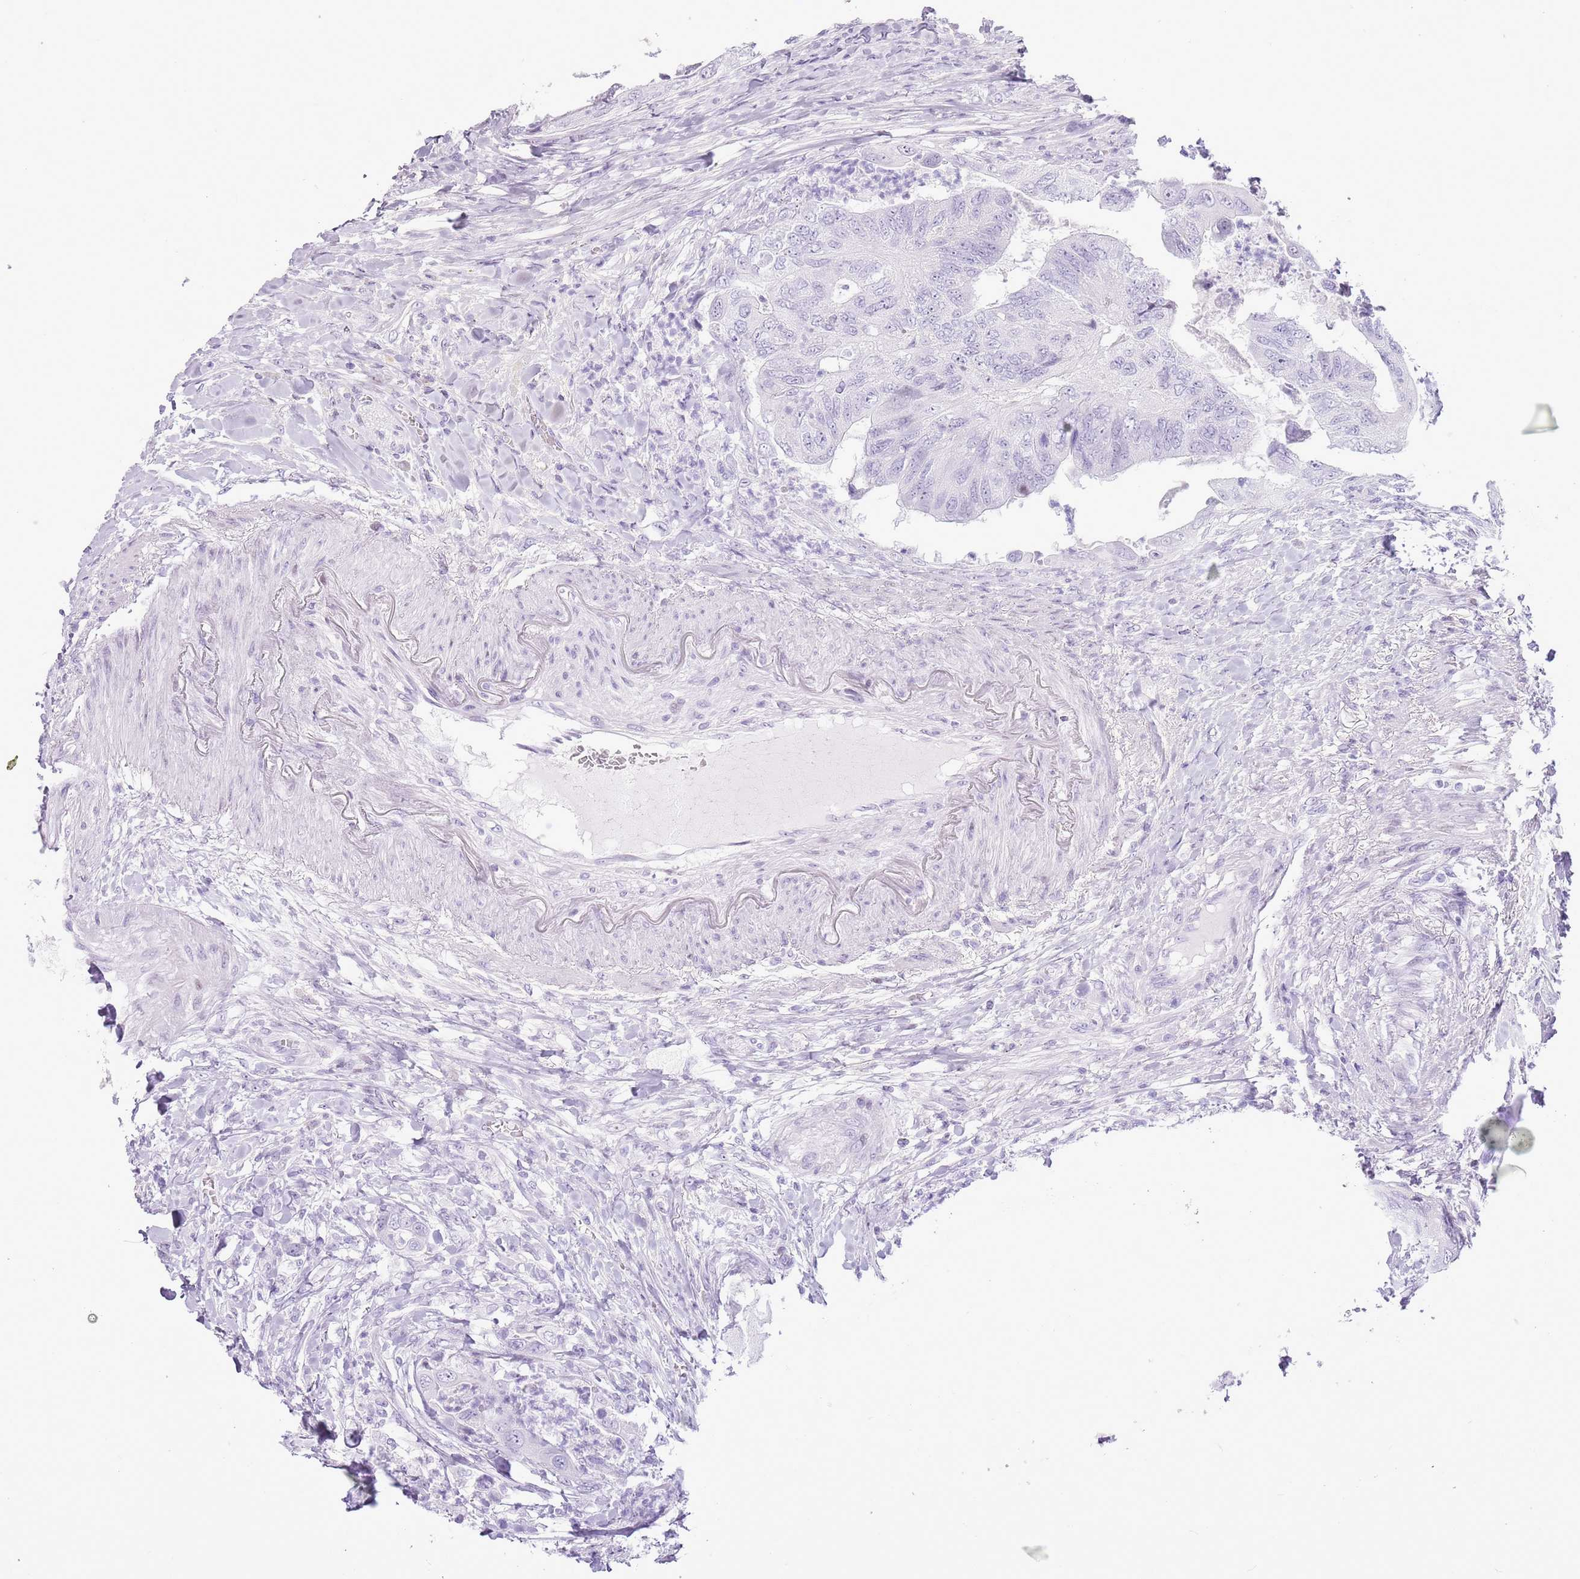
{"staining": {"intensity": "negative", "quantity": "none", "location": "none"}, "tissue": "colorectal cancer", "cell_type": "Tumor cells", "image_type": "cancer", "snomed": [{"axis": "morphology", "description": "Adenocarcinoma, NOS"}, {"axis": "topography", "description": "Rectum"}], "caption": "There is no significant positivity in tumor cells of colorectal cancer (adenocarcinoma).", "gene": "ASIP", "patient": {"sex": "male", "age": 63}}